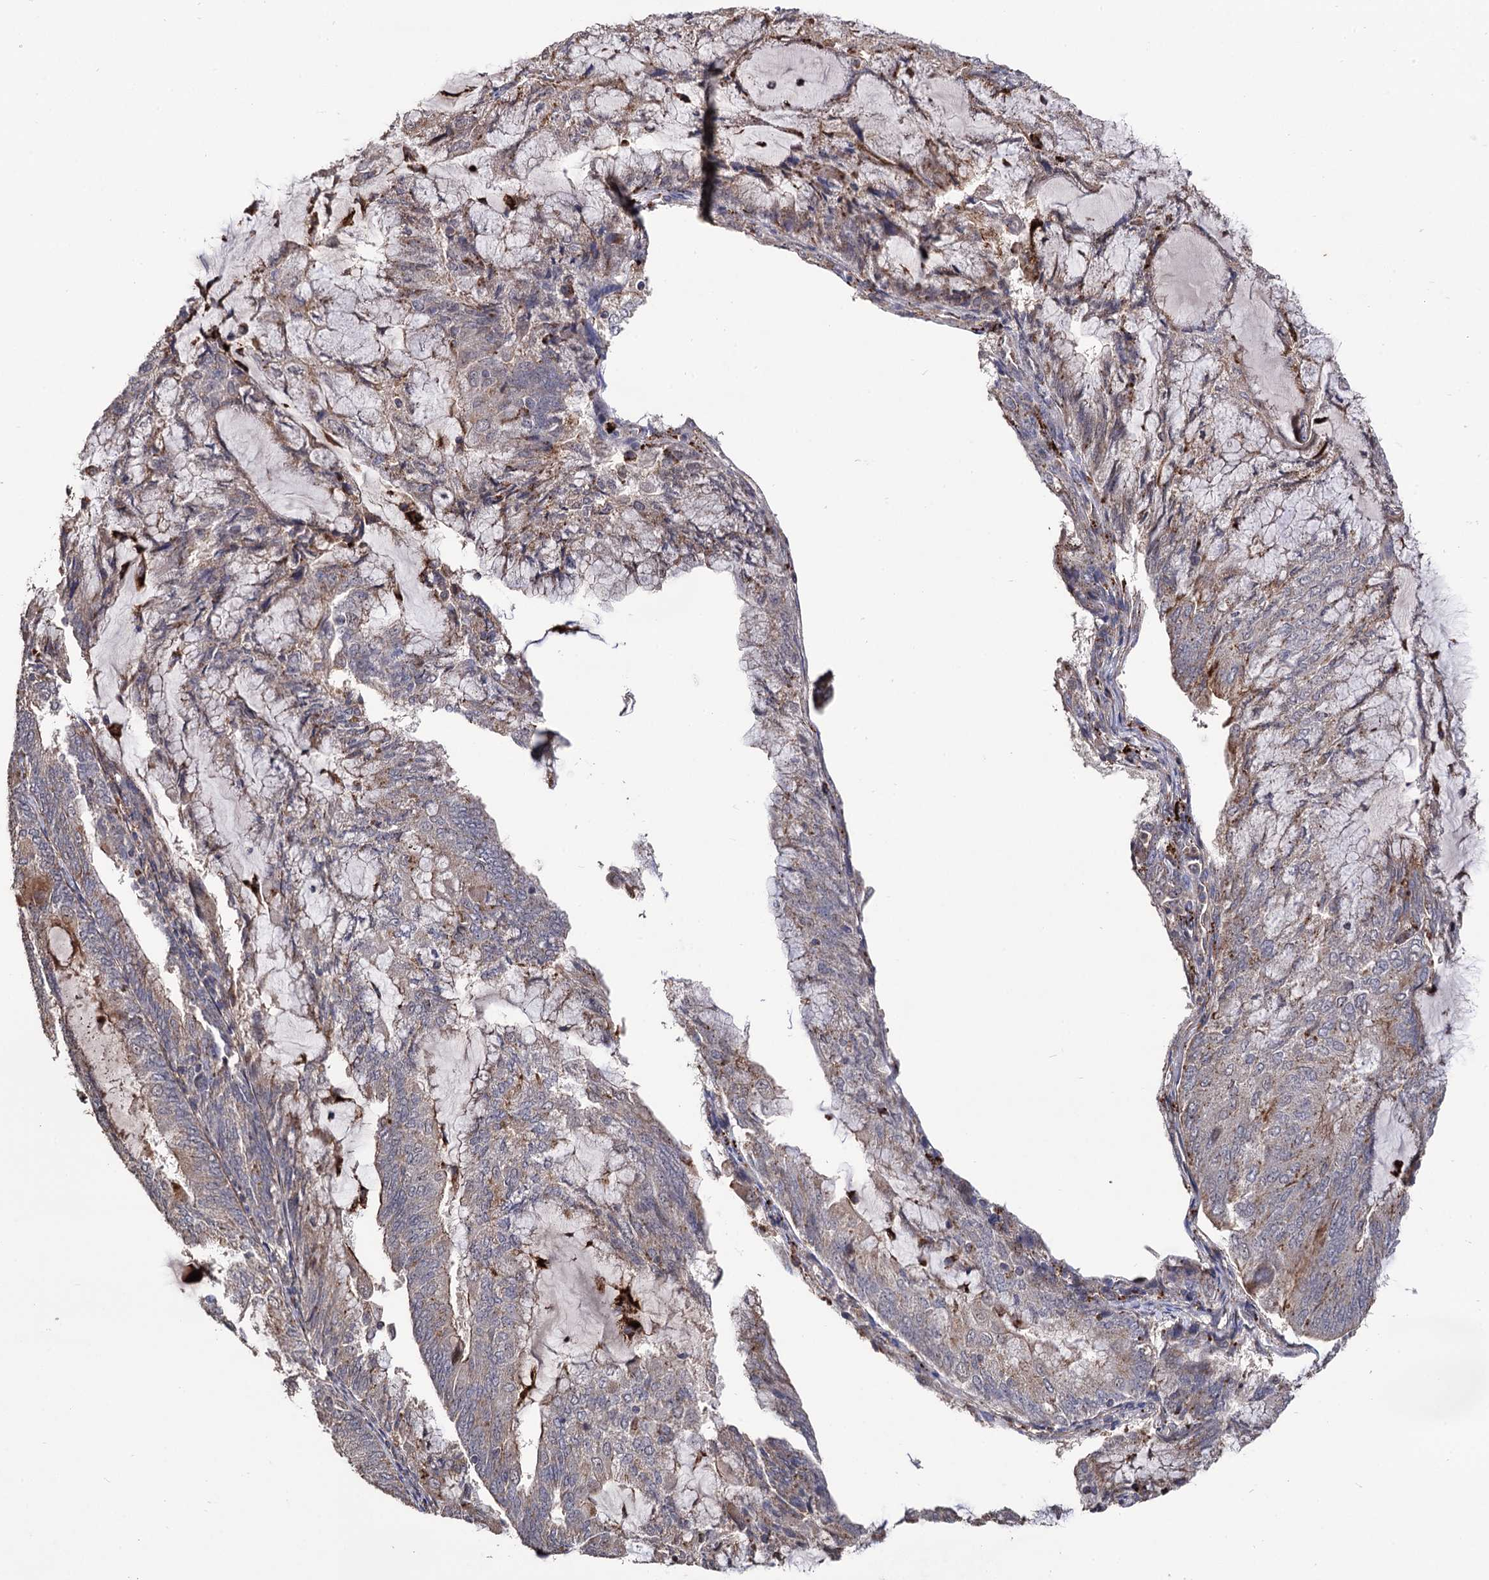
{"staining": {"intensity": "weak", "quantity": "25%-75%", "location": "cytoplasmic/membranous"}, "tissue": "endometrial cancer", "cell_type": "Tumor cells", "image_type": "cancer", "snomed": [{"axis": "morphology", "description": "Adenocarcinoma, NOS"}, {"axis": "topography", "description": "Endometrium"}], "caption": "Tumor cells exhibit low levels of weak cytoplasmic/membranous staining in approximately 25%-75% of cells in human endometrial cancer.", "gene": "MICAL2", "patient": {"sex": "female", "age": 81}}